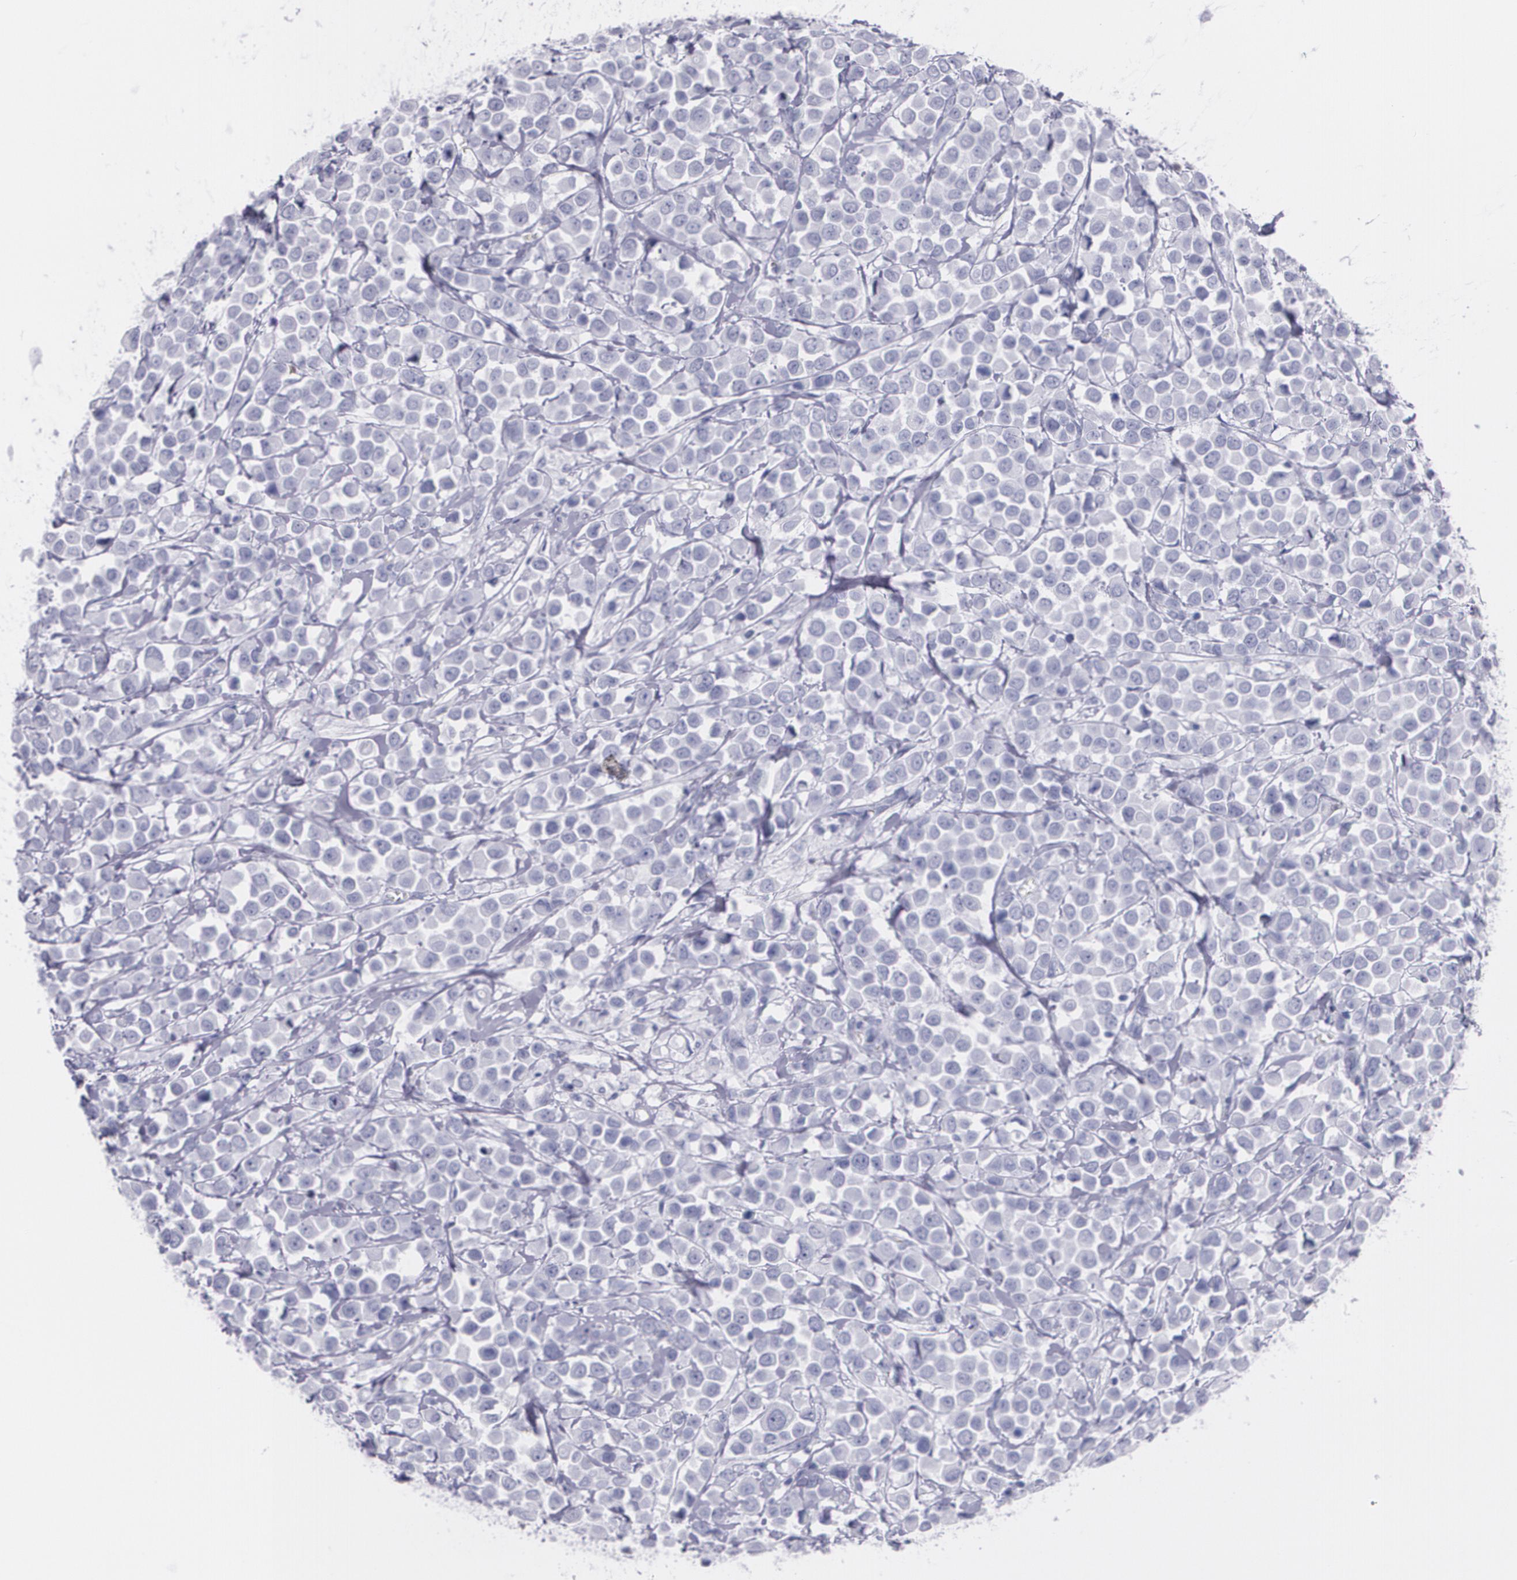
{"staining": {"intensity": "negative", "quantity": "none", "location": "none"}, "tissue": "breast cancer", "cell_type": "Tumor cells", "image_type": "cancer", "snomed": [{"axis": "morphology", "description": "Duct carcinoma"}, {"axis": "topography", "description": "Breast"}], "caption": "Immunohistochemical staining of human infiltrating ductal carcinoma (breast) demonstrates no significant positivity in tumor cells.", "gene": "TP53", "patient": {"sex": "female", "age": 61}}